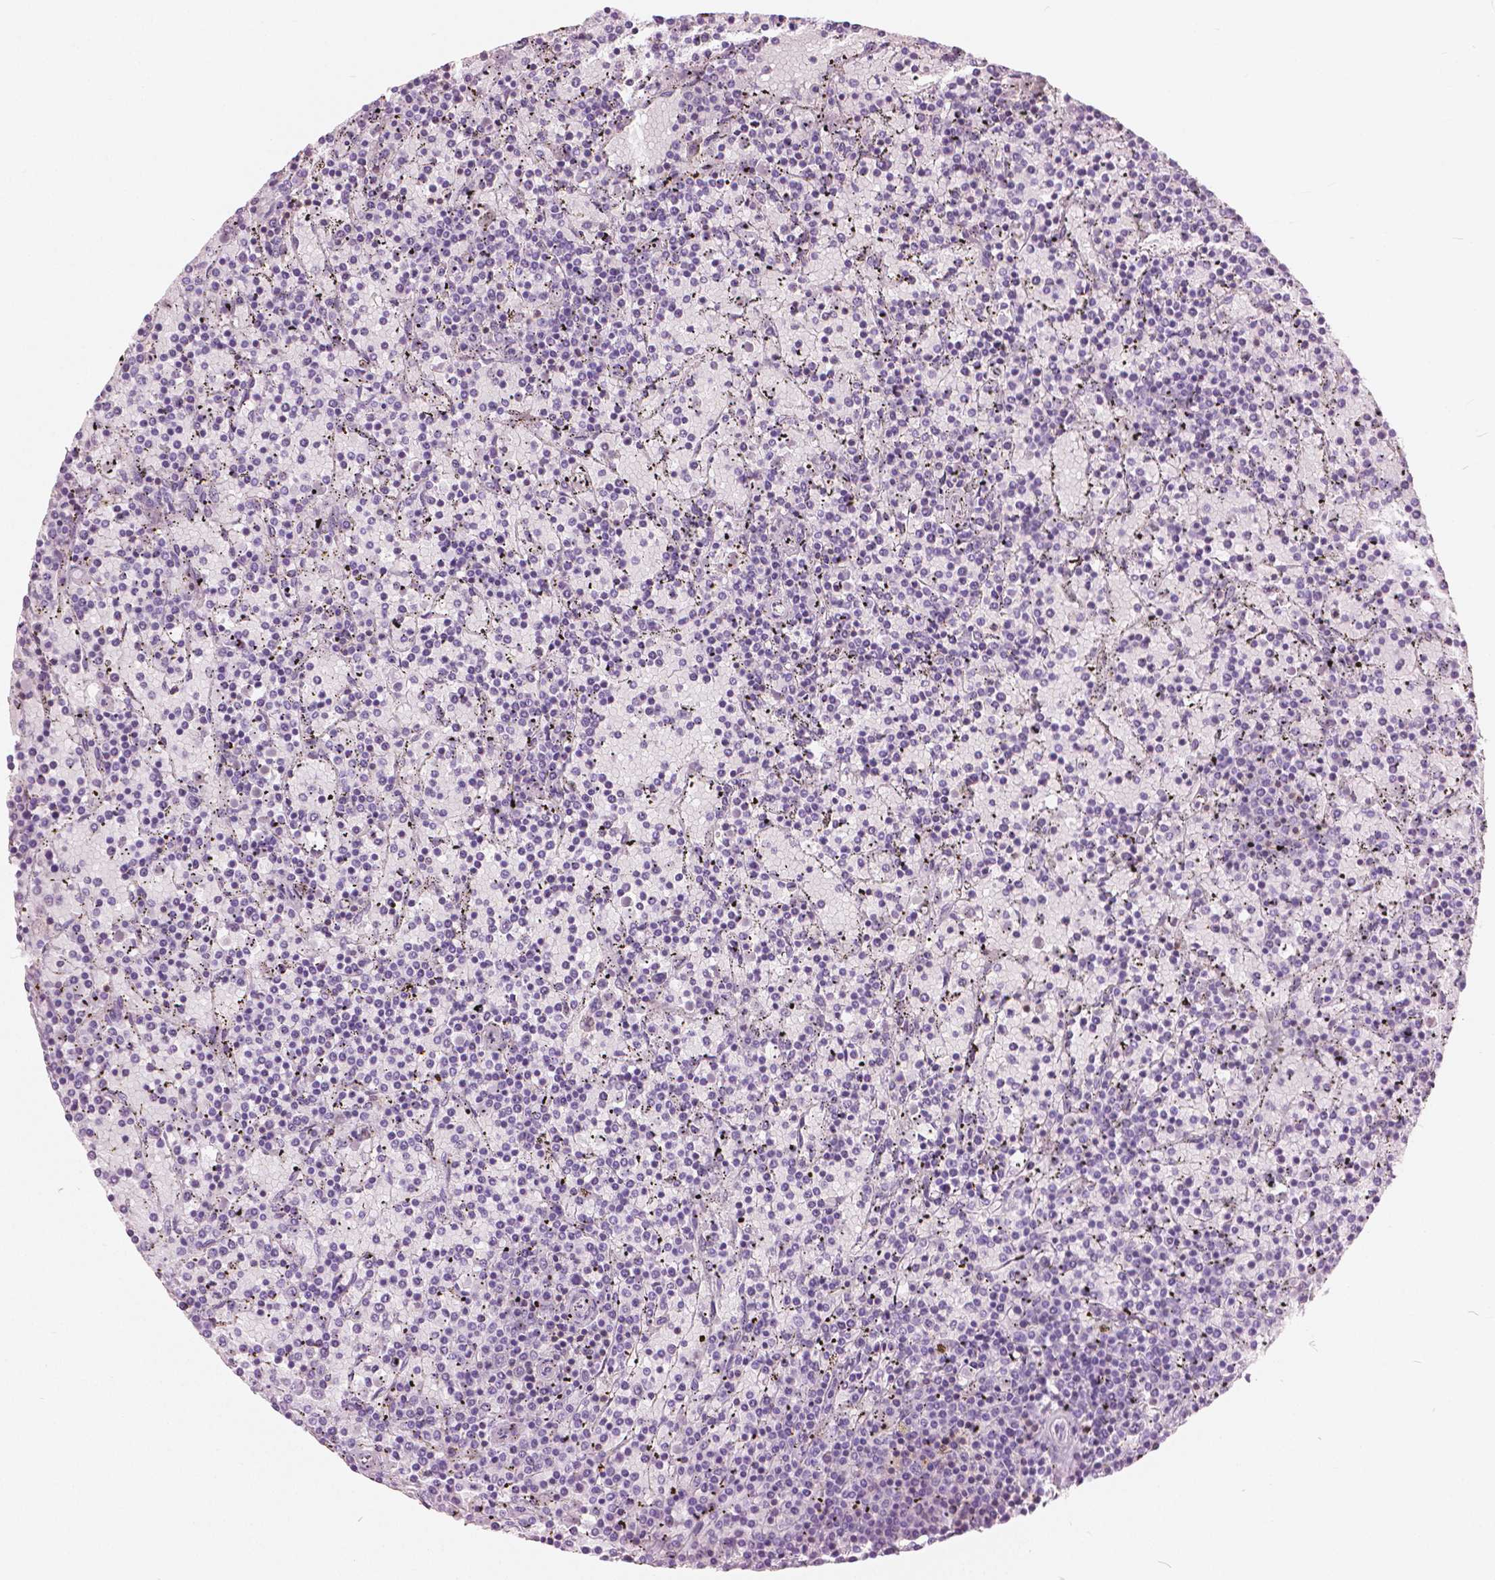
{"staining": {"intensity": "negative", "quantity": "none", "location": "none"}, "tissue": "lymphoma", "cell_type": "Tumor cells", "image_type": "cancer", "snomed": [{"axis": "morphology", "description": "Malignant lymphoma, non-Hodgkin's type, Low grade"}, {"axis": "topography", "description": "Spleen"}], "caption": "Tumor cells show no significant expression in malignant lymphoma, non-Hodgkin's type (low-grade).", "gene": "GALM", "patient": {"sex": "female", "age": 77}}